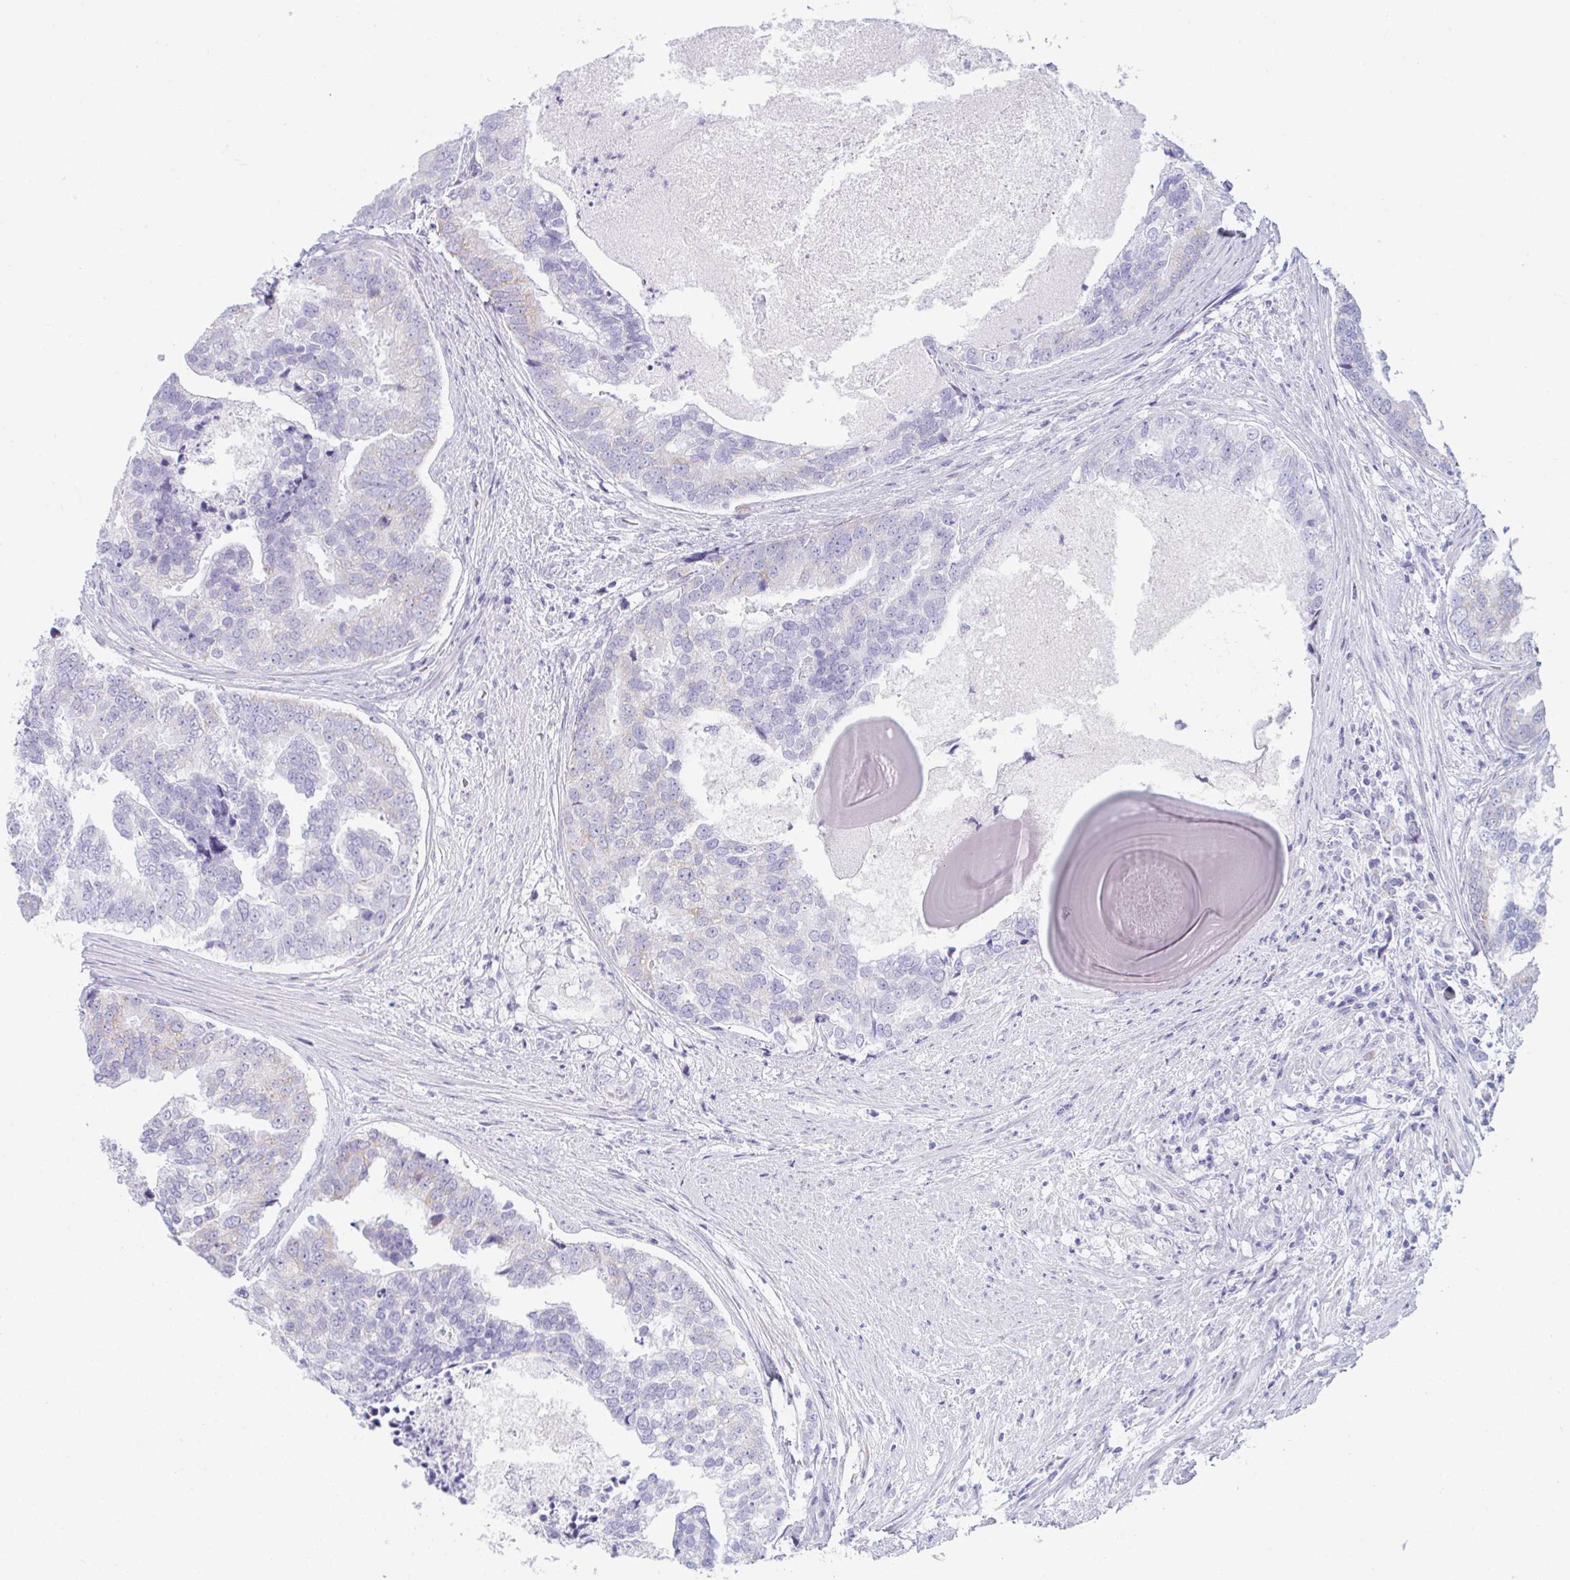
{"staining": {"intensity": "moderate", "quantity": "<25%", "location": "cytoplasmic/membranous"}, "tissue": "prostate cancer", "cell_type": "Tumor cells", "image_type": "cancer", "snomed": [{"axis": "morphology", "description": "Adenocarcinoma, High grade"}, {"axis": "topography", "description": "Prostate"}], "caption": "The photomicrograph reveals a brown stain indicating the presence of a protein in the cytoplasmic/membranous of tumor cells in adenocarcinoma (high-grade) (prostate).", "gene": "BBS1", "patient": {"sex": "male", "age": 68}}